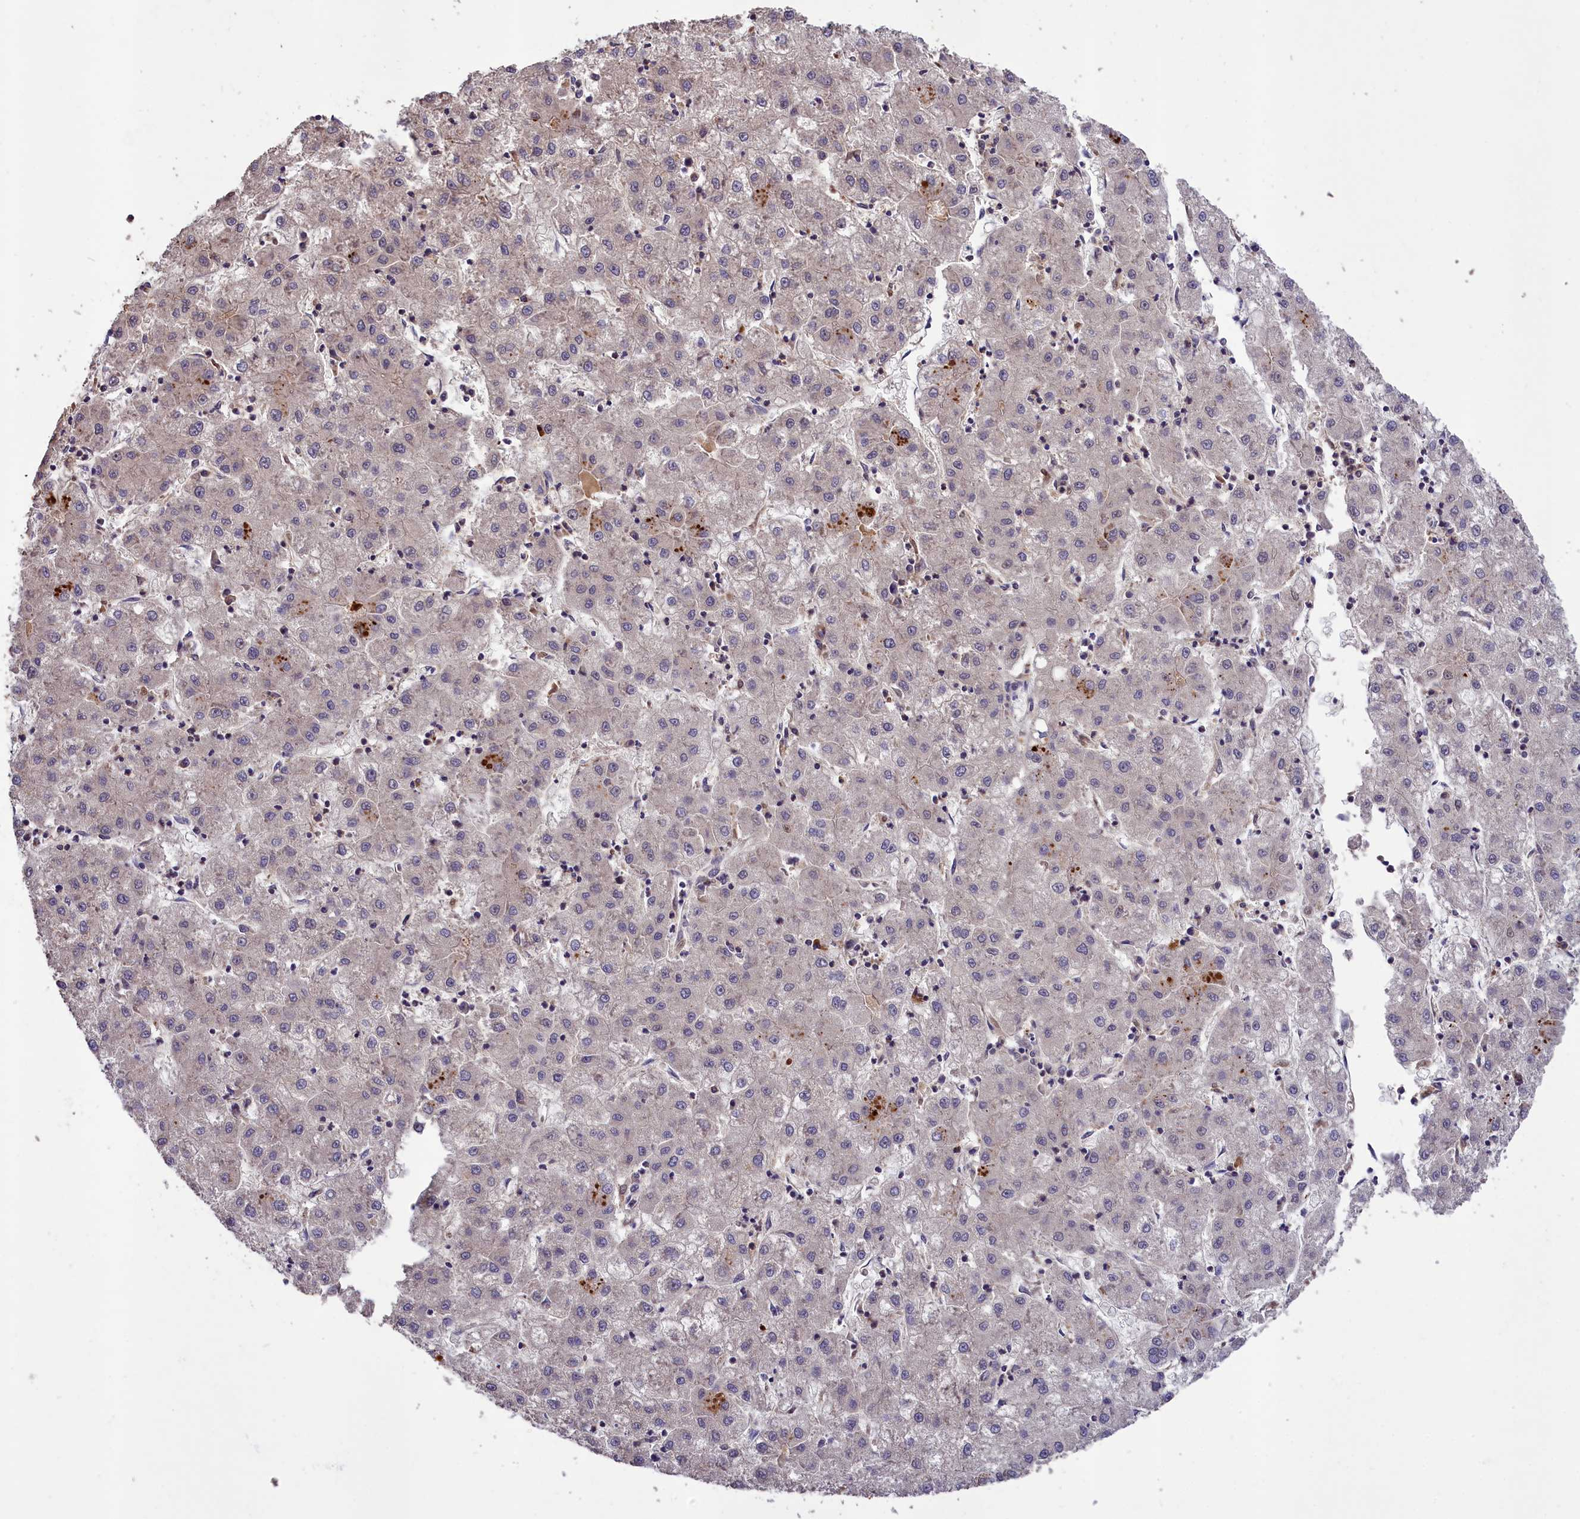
{"staining": {"intensity": "negative", "quantity": "none", "location": "none"}, "tissue": "liver cancer", "cell_type": "Tumor cells", "image_type": "cancer", "snomed": [{"axis": "morphology", "description": "Carcinoma, Hepatocellular, NOS"}, {"axis": "topography", "description": "Liver"}], "caption": "This is an IHC image of liver hepatocellular carcinoma. There is no expression in tumor cells.", "gene": "DNAJB9", "patient": {"sex": "male", "age": 72}}